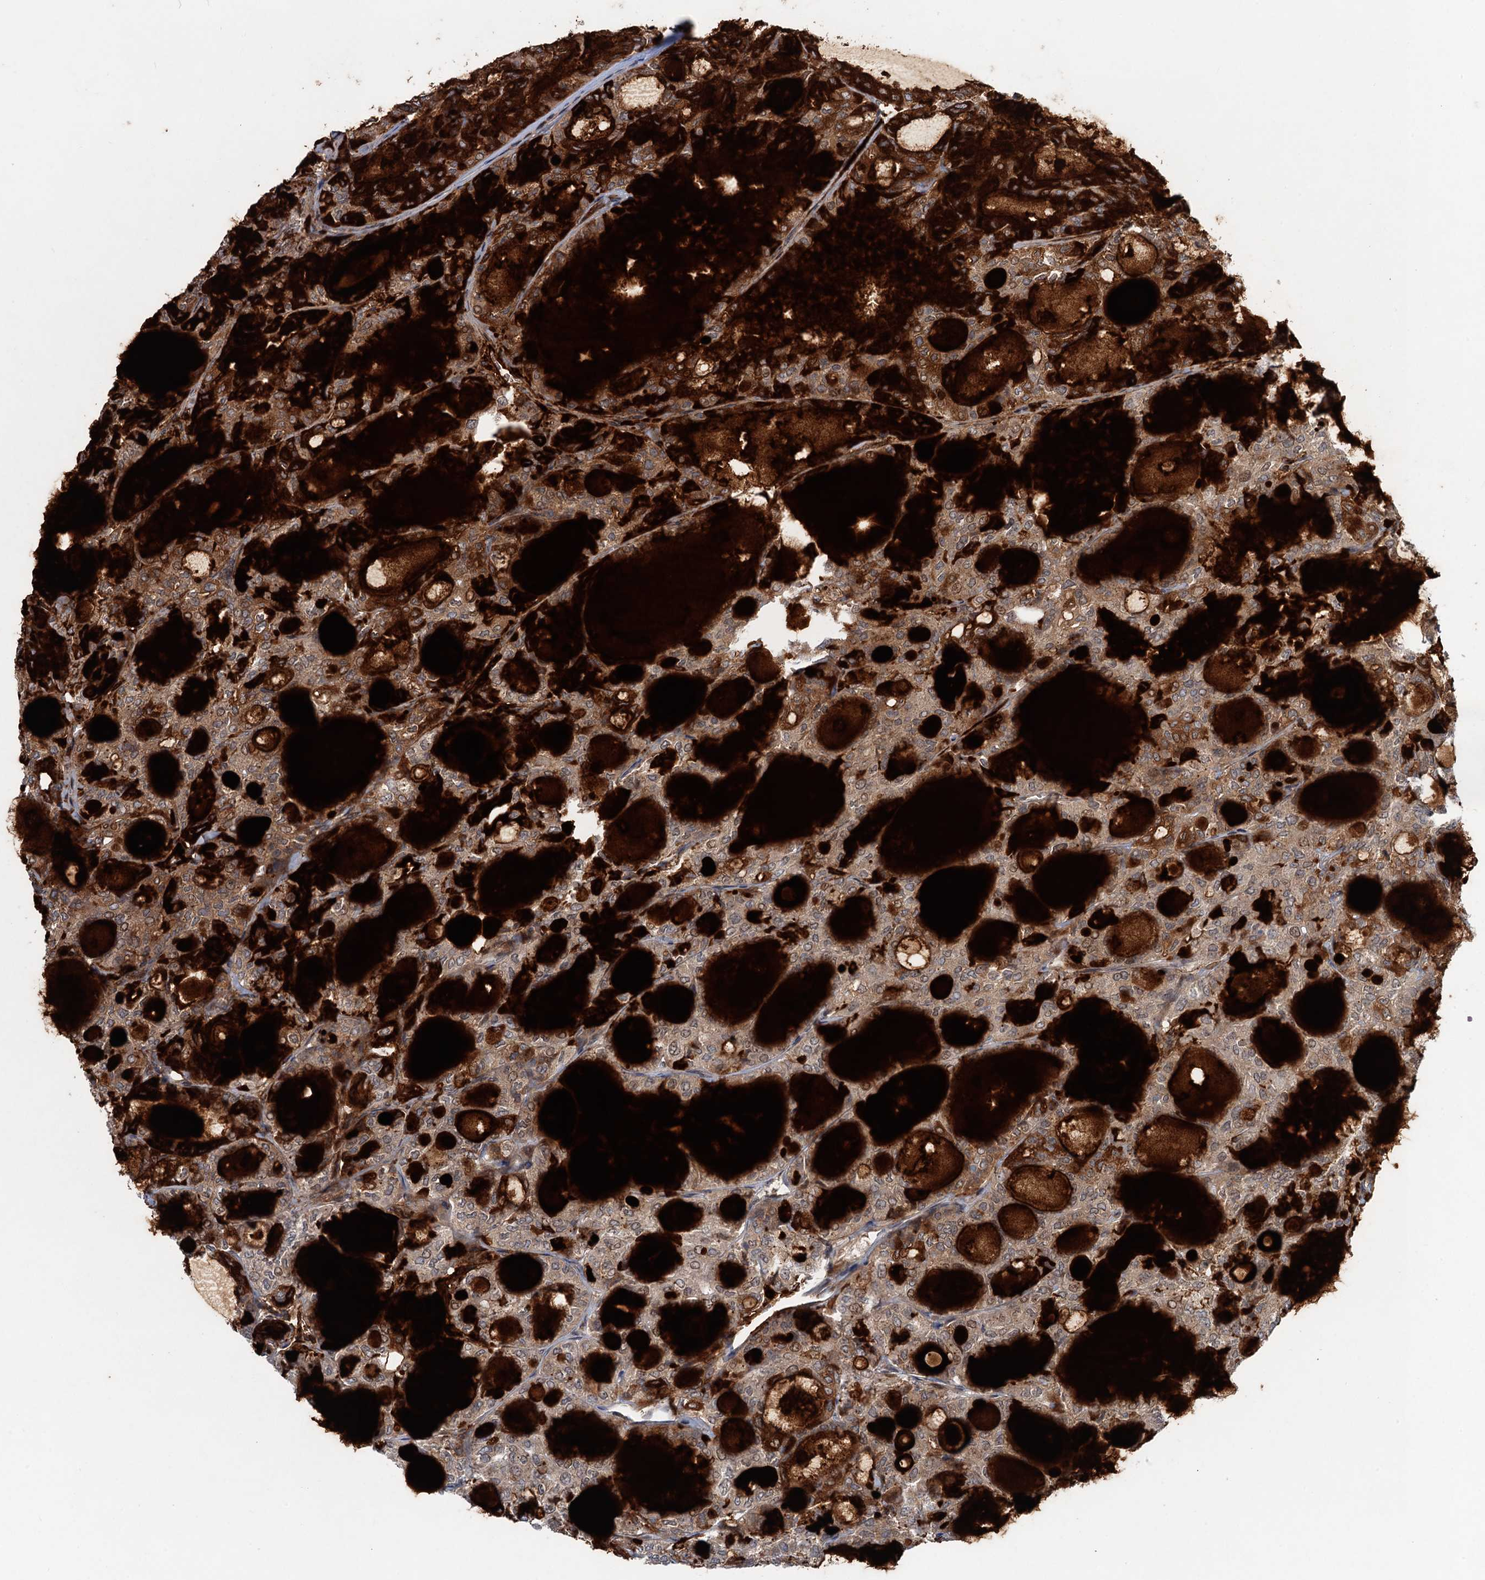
{"staining": {"intensity": "strong", "quantity": ">75%", "location": "cytoplasmic/membranous"}, "tissue": "thyroid cancer", "cell_type": "Tumor cells", "image_type": "cancer", "snomed": [{"axis": "morphology", "description": "Follicular adenoma carcinoma, NOS"}, {"axis": "topography", "description": "Thyroid gland"}], "caption": "An image of human thyroid cancer stained for a protein displays strong cytoplasmic/membranous brown staining in tumor cells. Ihc stains the protein of interest in brown and the nuclei are stained blue.", "gene": "DYNC2I2", "patient": {"sex": "male", "age": 75}}